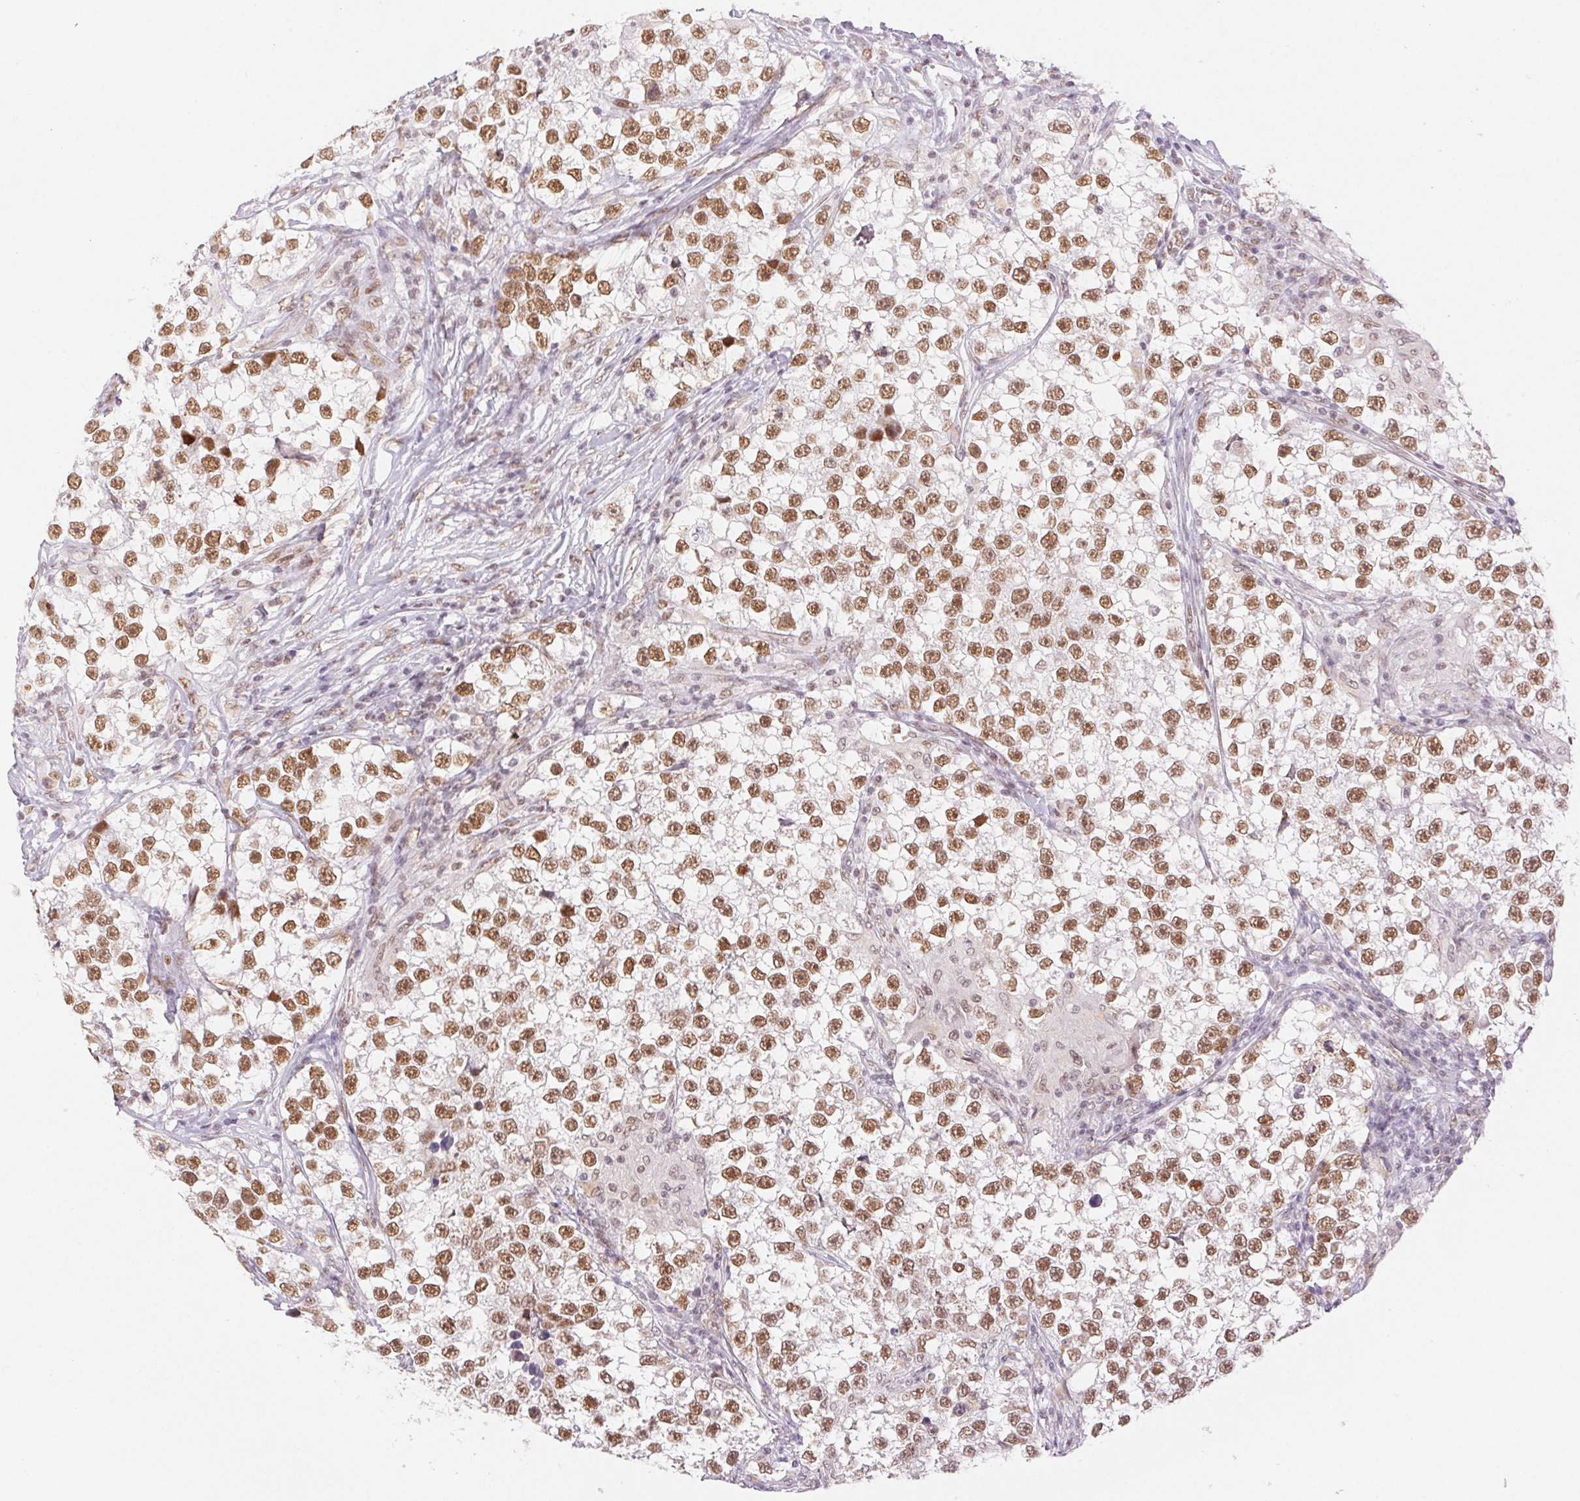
{"staining": {"intensity": "moderate", "quantity": ">75%", "location": "nuclear"}, "tissue": "testis cancer", "cell_type": "Tumor cells", "image_type": "cancer", "snomed": [{"axis": "morphology", "description": "Seminoma, NOS"}, {"axis": "topography", "description": "Testis"}], "caption": "A medium amount of moderate nuclear staining is seen in about >75% of tumor cells in testis cancer tissue.", "gene": "H2AZ2", "patient": {"sex": "male", "age": 46}}